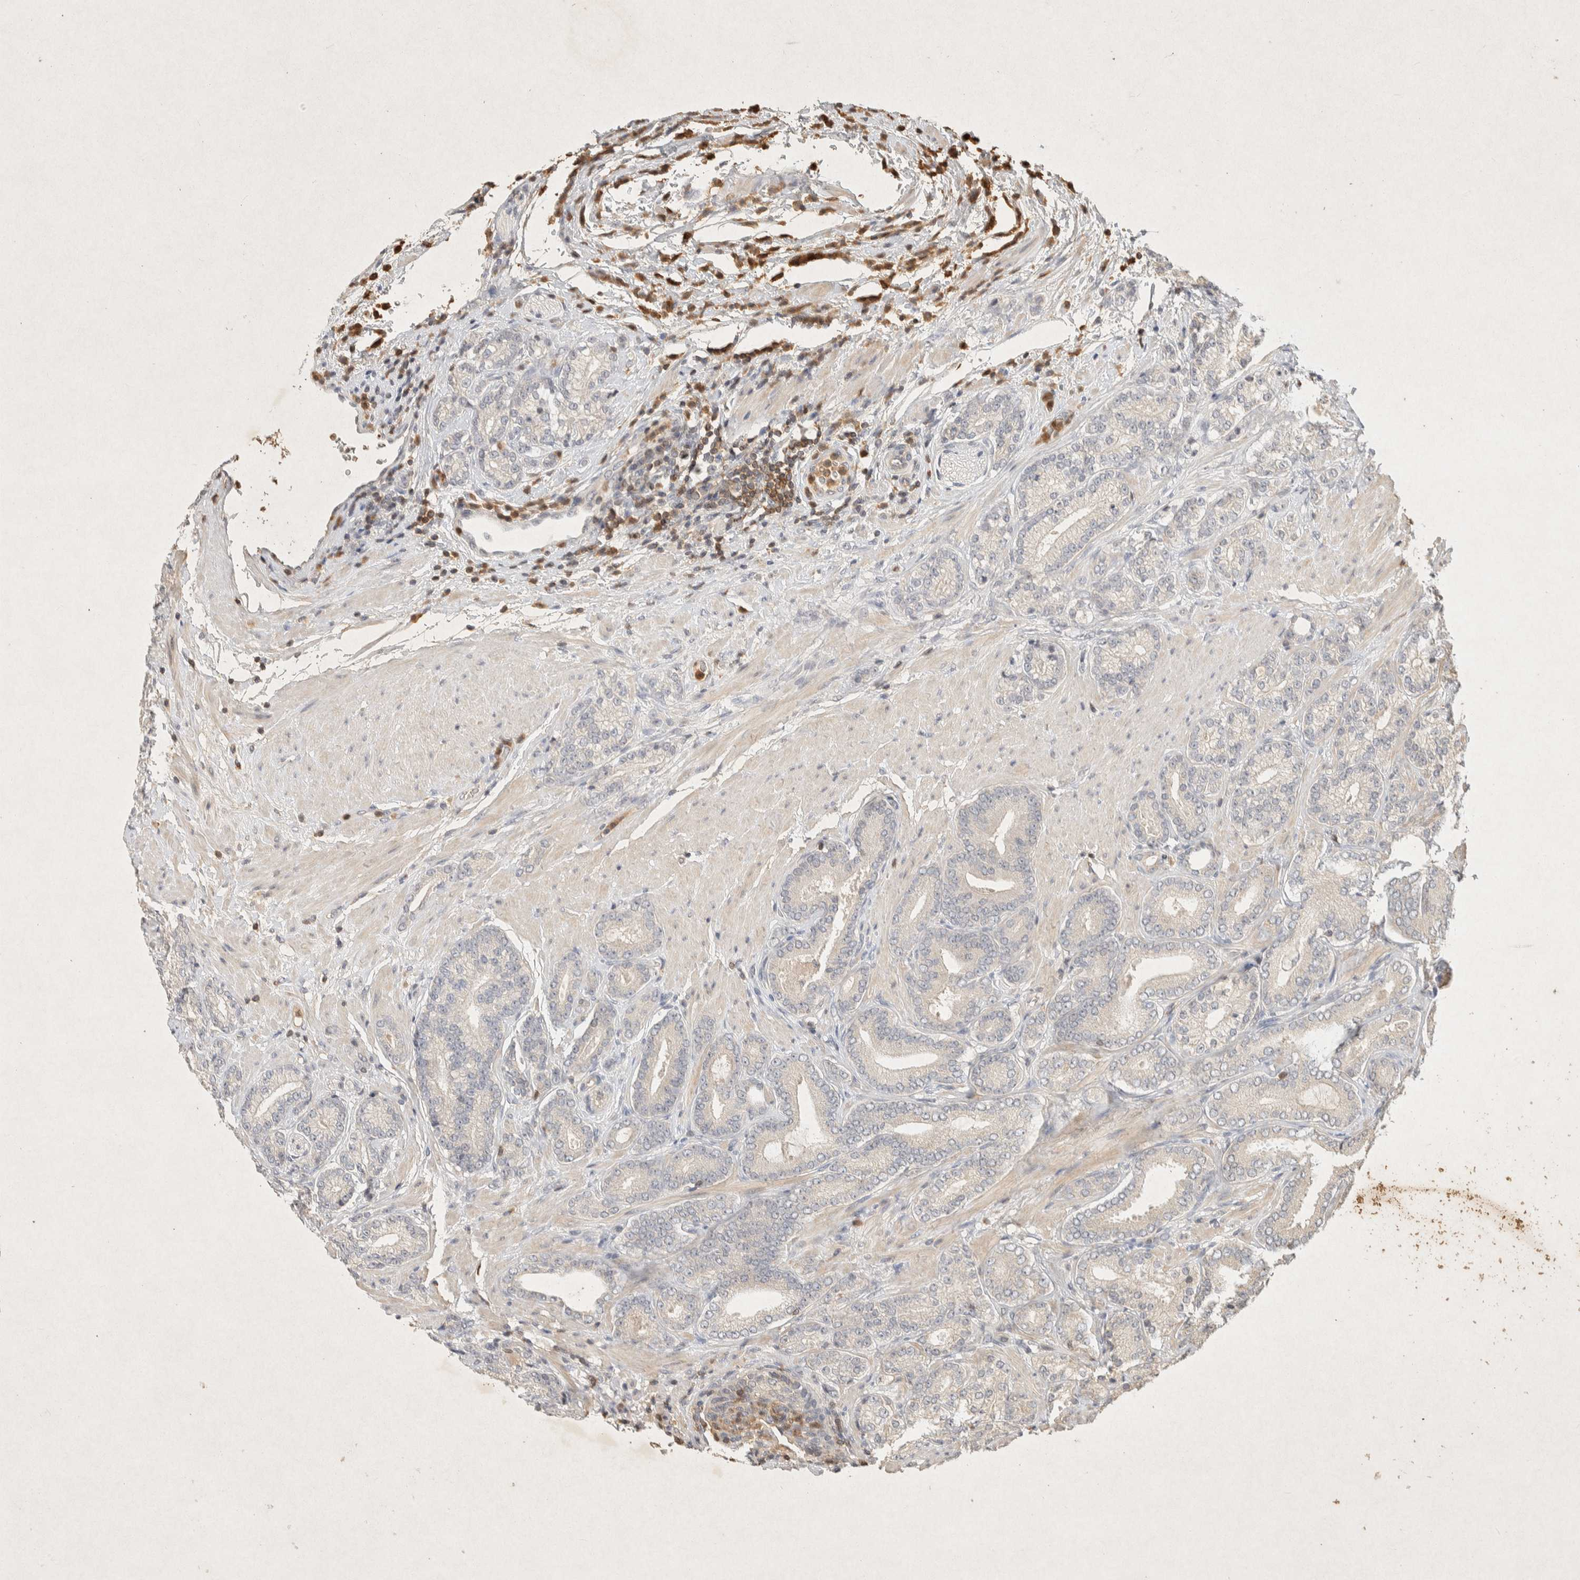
{"staining": {"intensity": "negative", "quantity": "none", "location": "none"}, "tissue": "prostate cancer", "cell_type": "Tumor cells", "image_type": "cancer", "snomed": [{"axis": "morphology", "description": "Adenocarcinoma, High grade"}, {"axis": "topography", "description": "Prostate"}], "caption": "Adenocarcinoma (high-grade) (prostate) was stained to show a protein in brown. There is no significant expression in tumor cells. (DAB (3,3'-diaminobenzidine) IHC, high magnification).", "gene": "RAC2", "patient": {"sex": "male", "age": 61}}